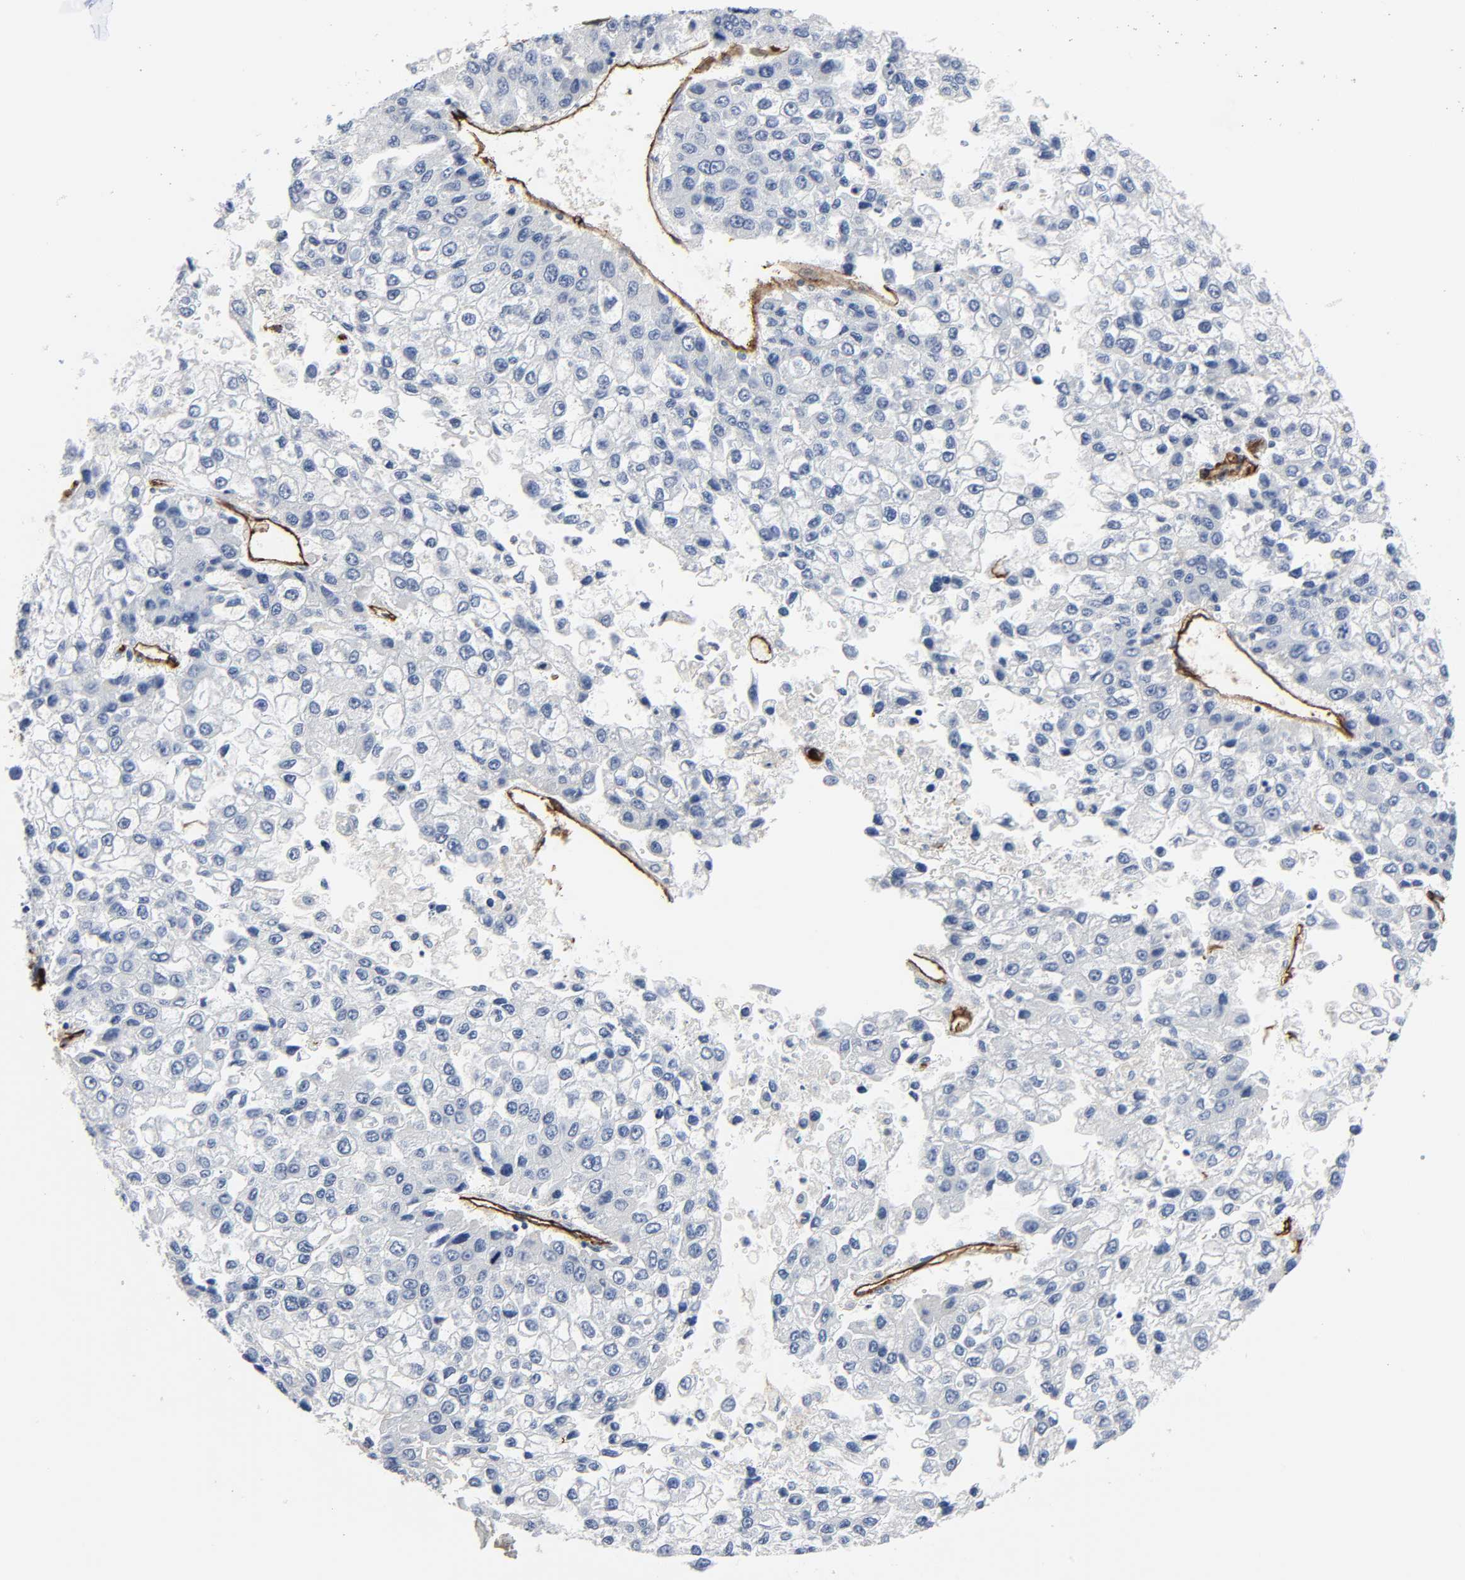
{"staining": {"intensity": "negative", "quantity": "none", "location": "none"}, "tissue": "liver cancer", "cell_type": "Tumor cells", "image_type": "cancer", "snomed": [{"axis": "morphology", "description": "Carcinoma, Hepatocellular, NOS"}, {"axis": "topography", "description": "Liver"}], "caption": "Hepatocellular carcinoma (liver) stained for a protein using IHC displays no positivity tumor cells.", "gene": "PECAM1", "patient": {"sex": "female", "age": 66}}